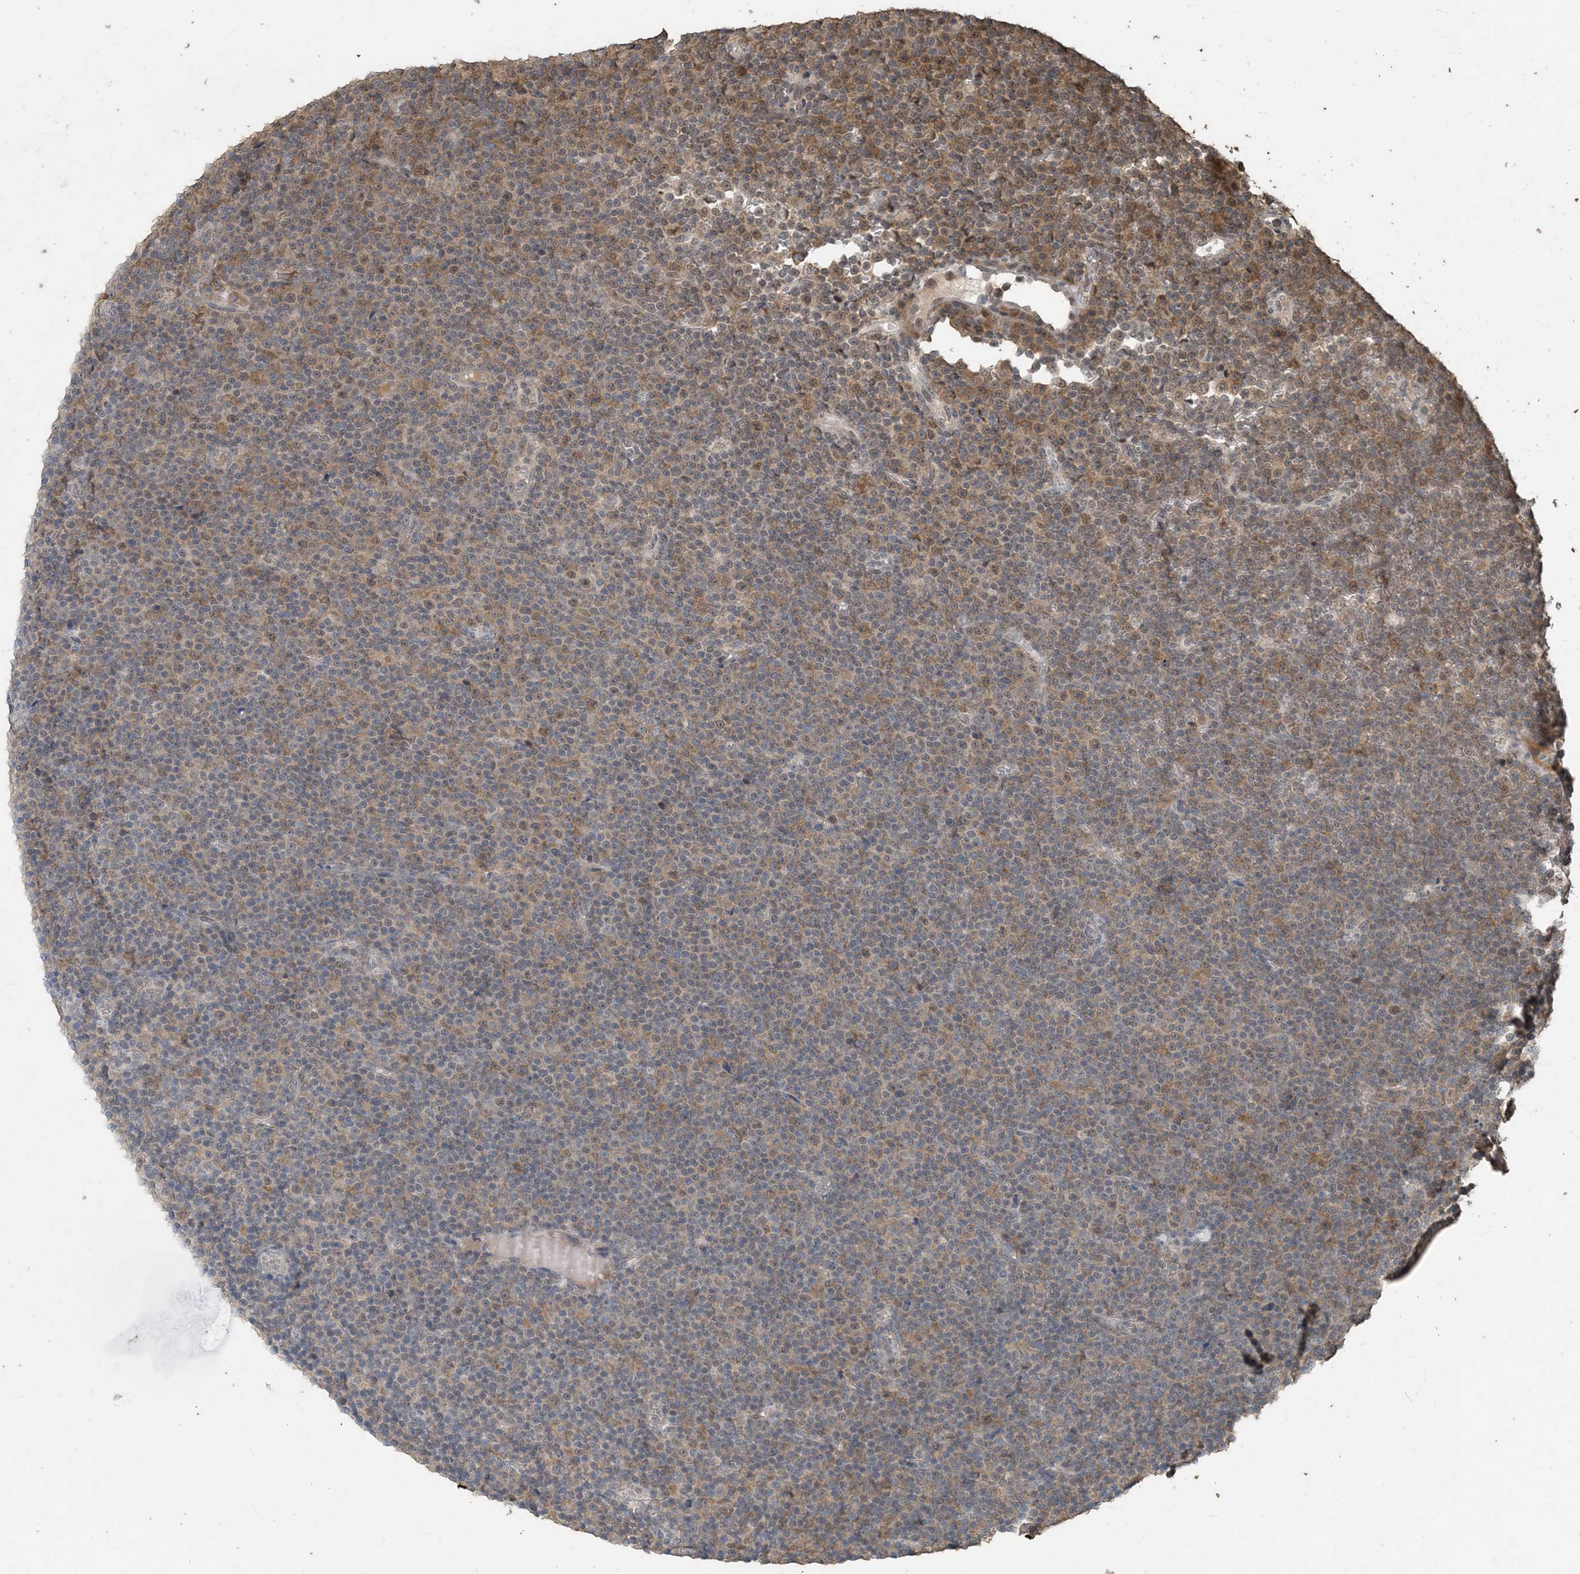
{"staining": {"intensity": "weak", "quantity": "<25%", "location": "cytoplasmic/membranous"}, "tissue": "lymphoma", "cell_type": "Tumor cells", "image_type": "cancer", "snomed": [{"axis": "morphology", "description": "Malignant lymphoma, non-Hodgkin's type, Low grade"}, {"axis": "topography", "description": "Lymph node"}], "caption": "Tumor cells are negative for brown protein staining in low-grade malignant lymphoma, non-Hodgkin's type.", "gene": "ZC3H12A", "patient": {"sex": "female", "age": 67}}